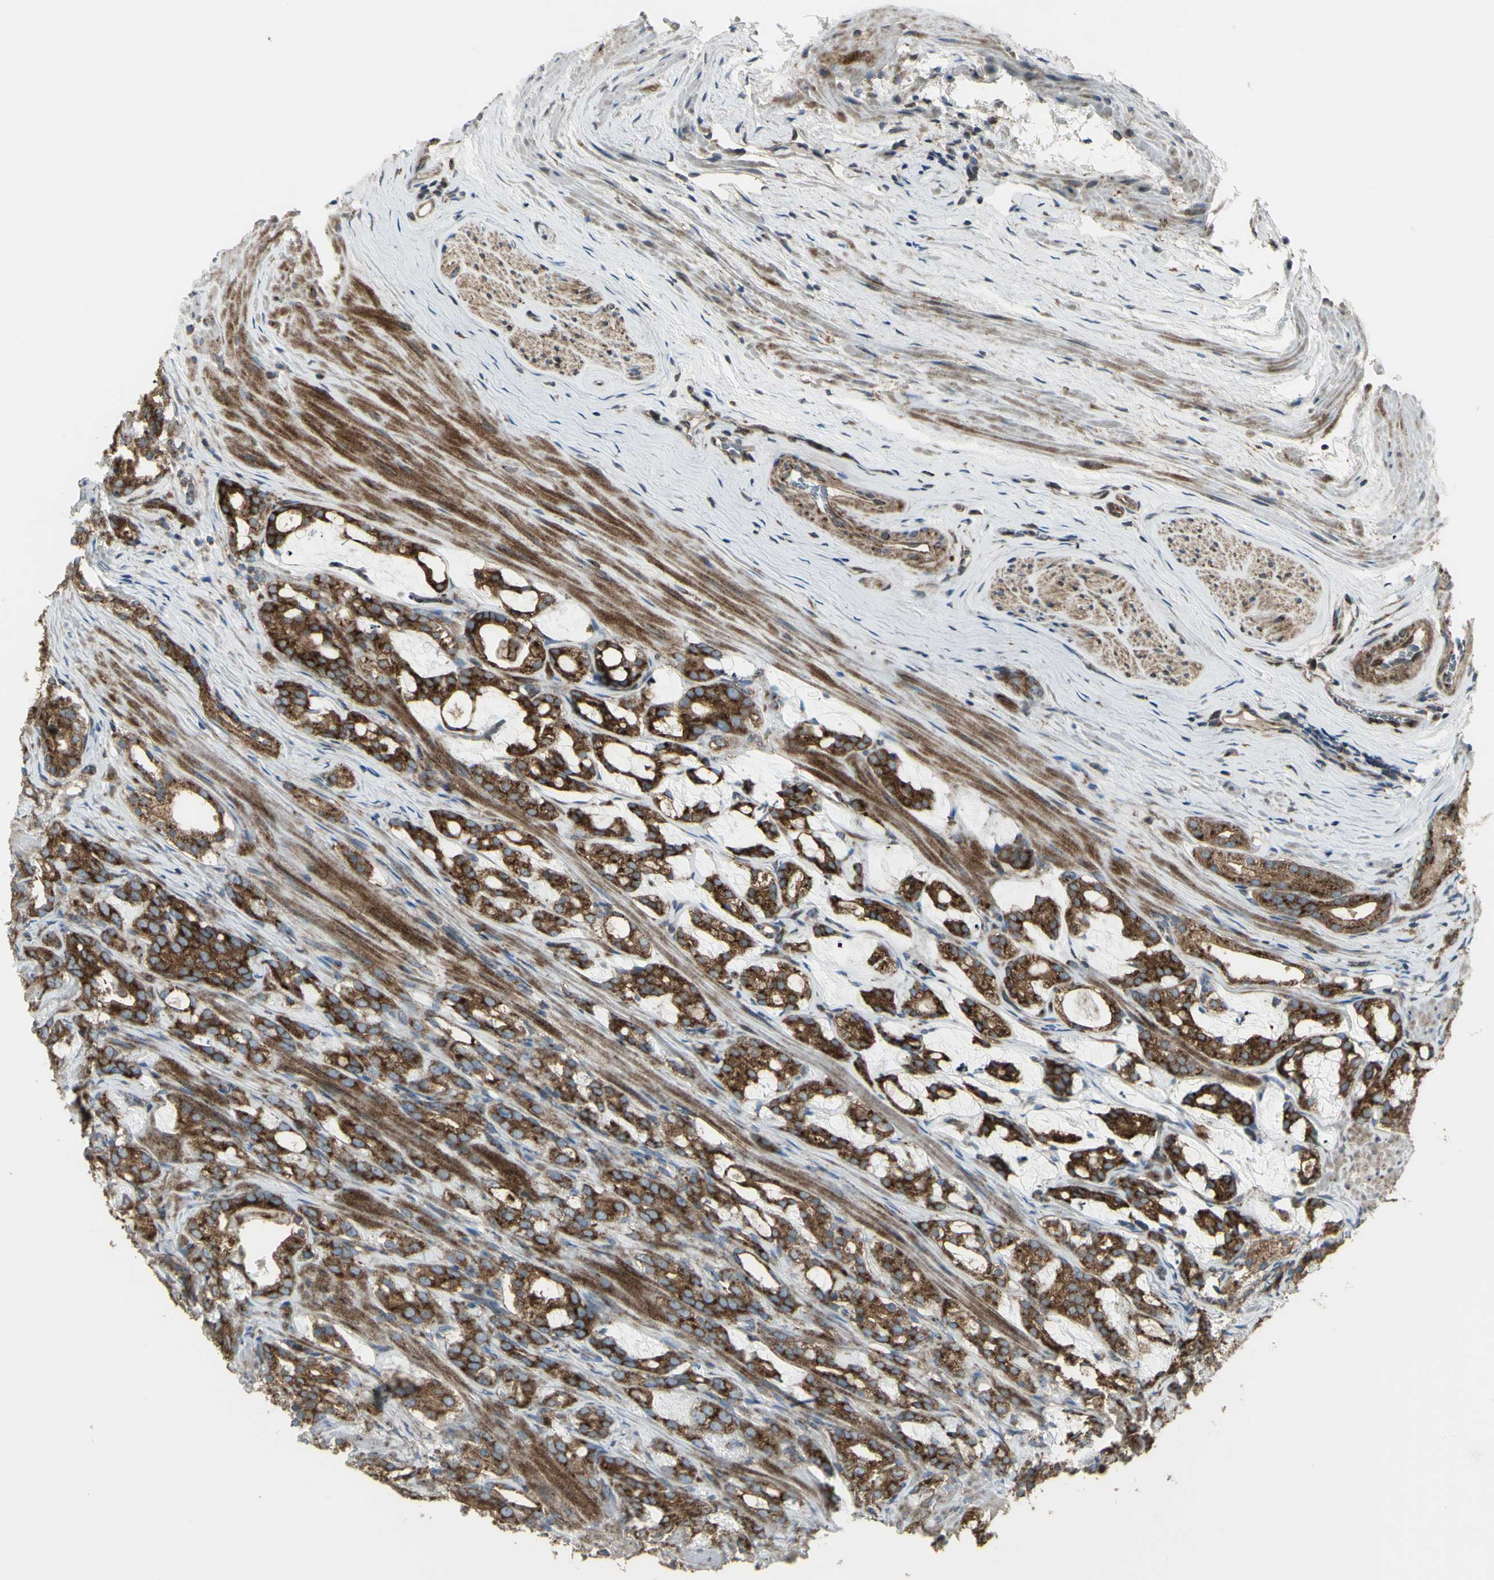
{"staining": {"intensity": "strong", "quantity": ">75%", "location": "cytoplasmic/membranous"}, "tissue": "prostate cancer", "cell_type": "Tumor cells", "image_type": "cancer", "snomed": [{"axis": "morphology", "description": "Adenocarcinoma, Low grade"}, {"axis": "topography", "description": "Prostate"}], "caption": "The image displays a brown stain indicating the presence of a protein in the cytoplasmic/membranous of tumor cells in prostate cancer. (brown staining indicates protein expression, while blue staining denotes nuclei).", "gene": "NAPA", "patient": {"sex": "male", "age": 59}}